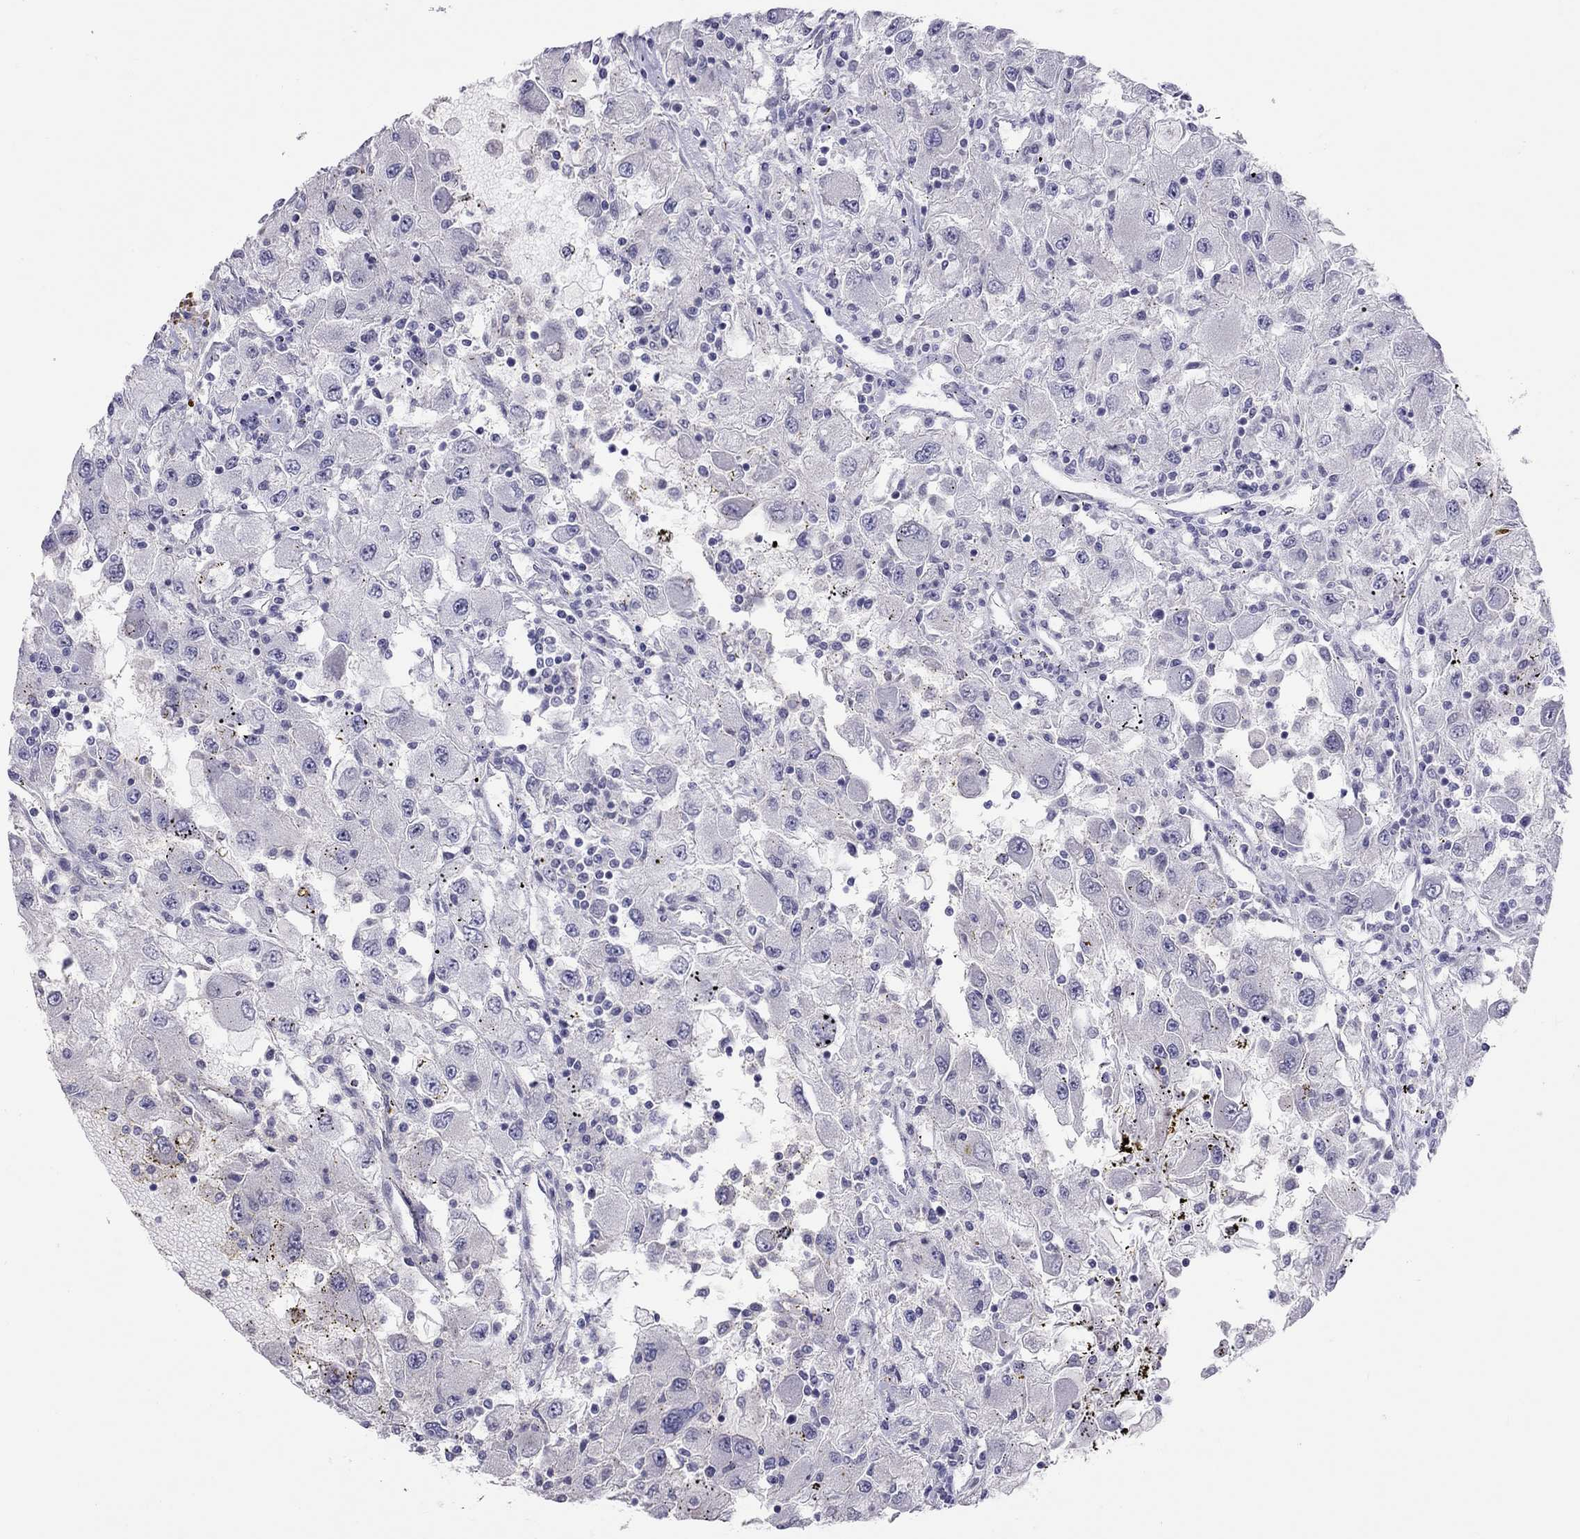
{"staining": {"intensity": "negative", "quantity": "none", "location": "none"}, "tissue": "renal cancer", "cell_type": "Tumor cells", "image_type": "cancer", "snomed": [{"axis": "morphology", "description": "Adenocarcinoma, NOS"}, {"axis": "topography", "description": "Kidney"}], "caption": "High magnification brightfield microscopy of renal adenocarcinoma stained with DAB (brown) and counterstained with hematoxylin (blue): tumor cells show no significant staining.", "gene": "JHY", "patient": {"sex": "female", "age": 67}}